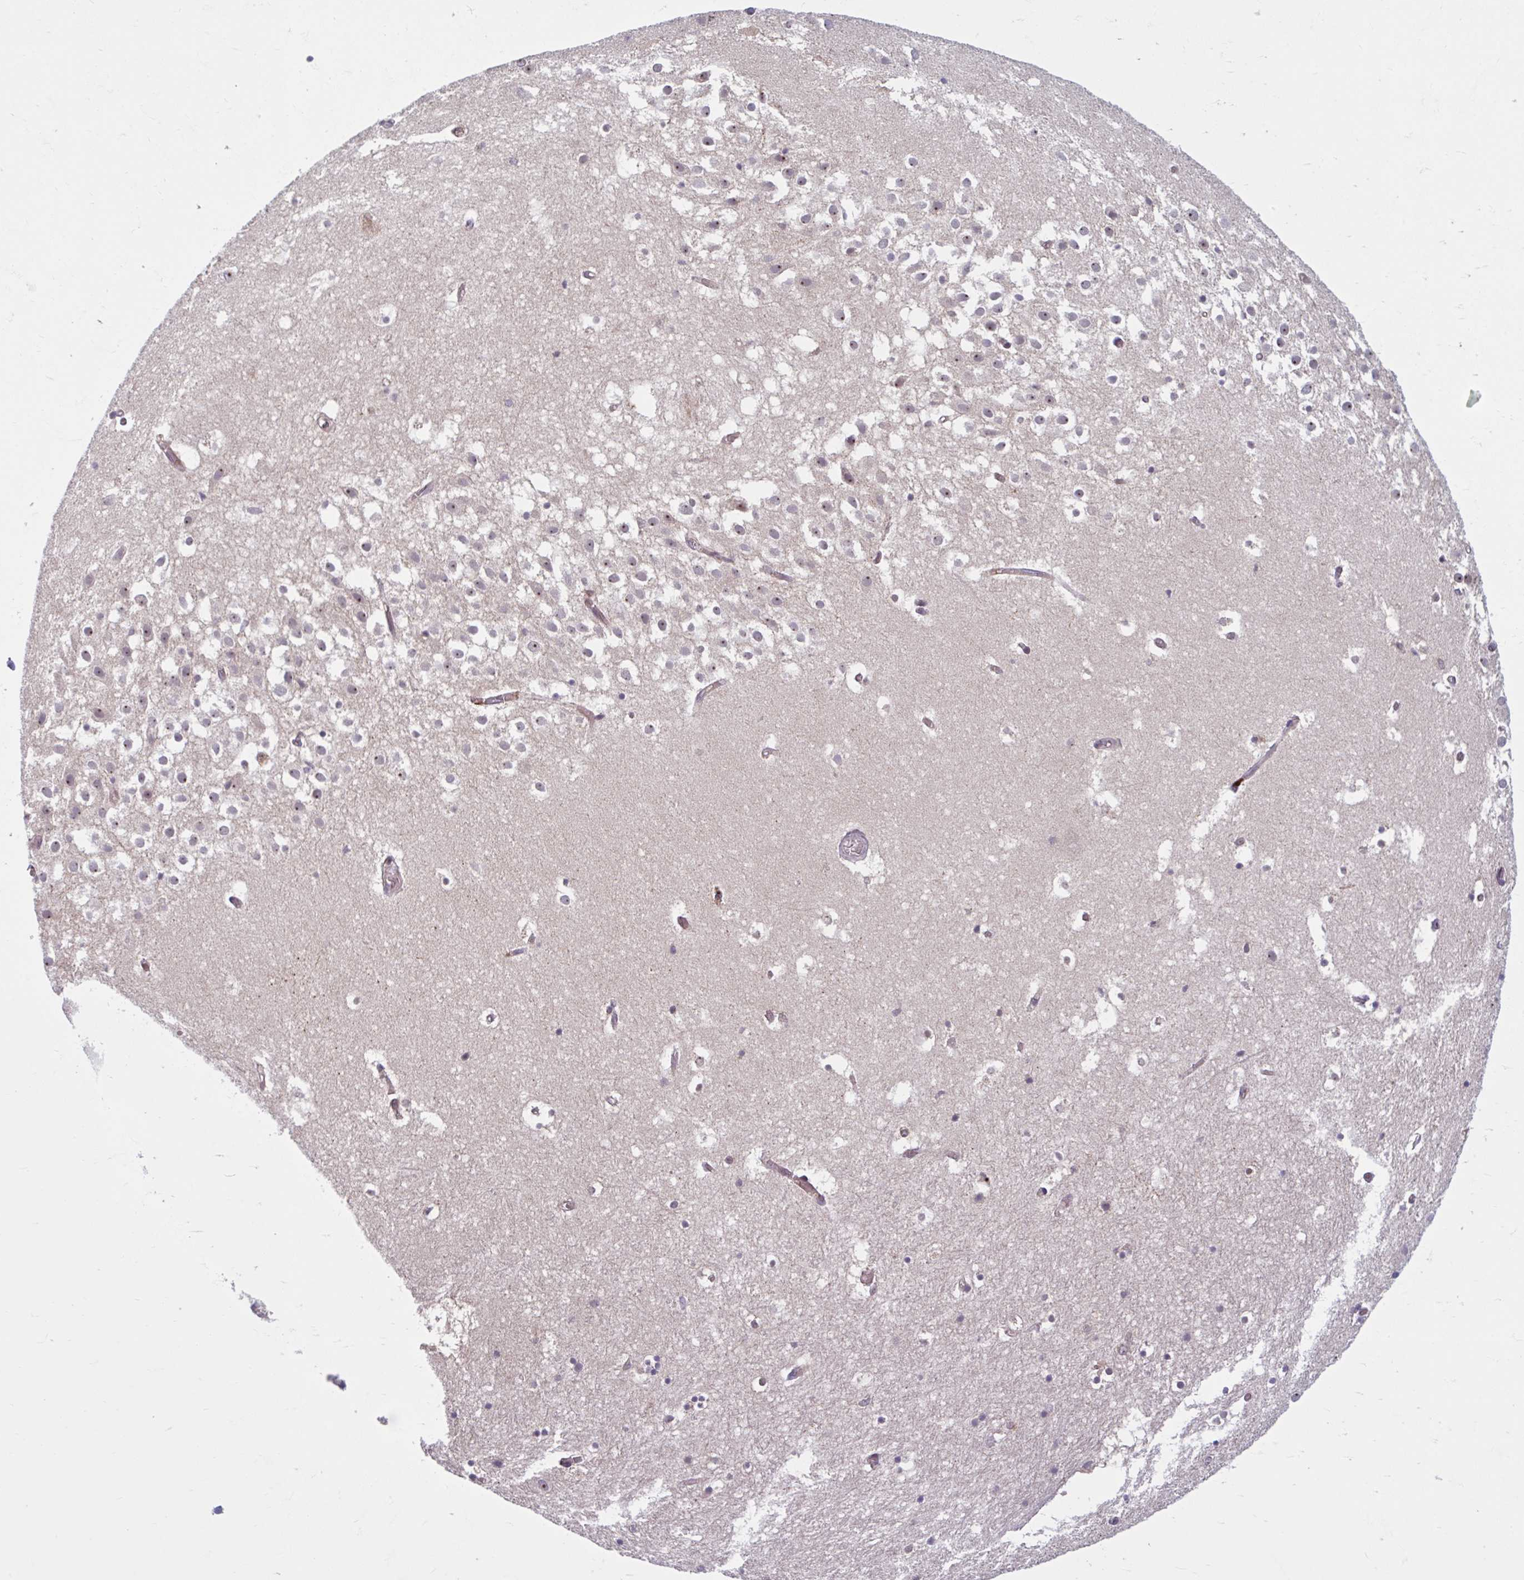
{"staining": {"intensity": "weak", "quantity": "<25%", "location": "nuclear"}, "tissue": "hippocampus", "cell_type": "Glial cells", "image_type": "normal", "snomed": [{"axis": "morphology", "description": "Normal tissue, NOS"}, {"axis": "topography", "description": "Hippocampus"}], "caption": "Immunohistochemical staining of unremarkable hippocampus displays no significant staining in glial cells. (DAB (3,3'-diaminobenzidine) IHC, high magnification).", "gene": "HMBS", "patient": {"sex": "female", "age": 52}}